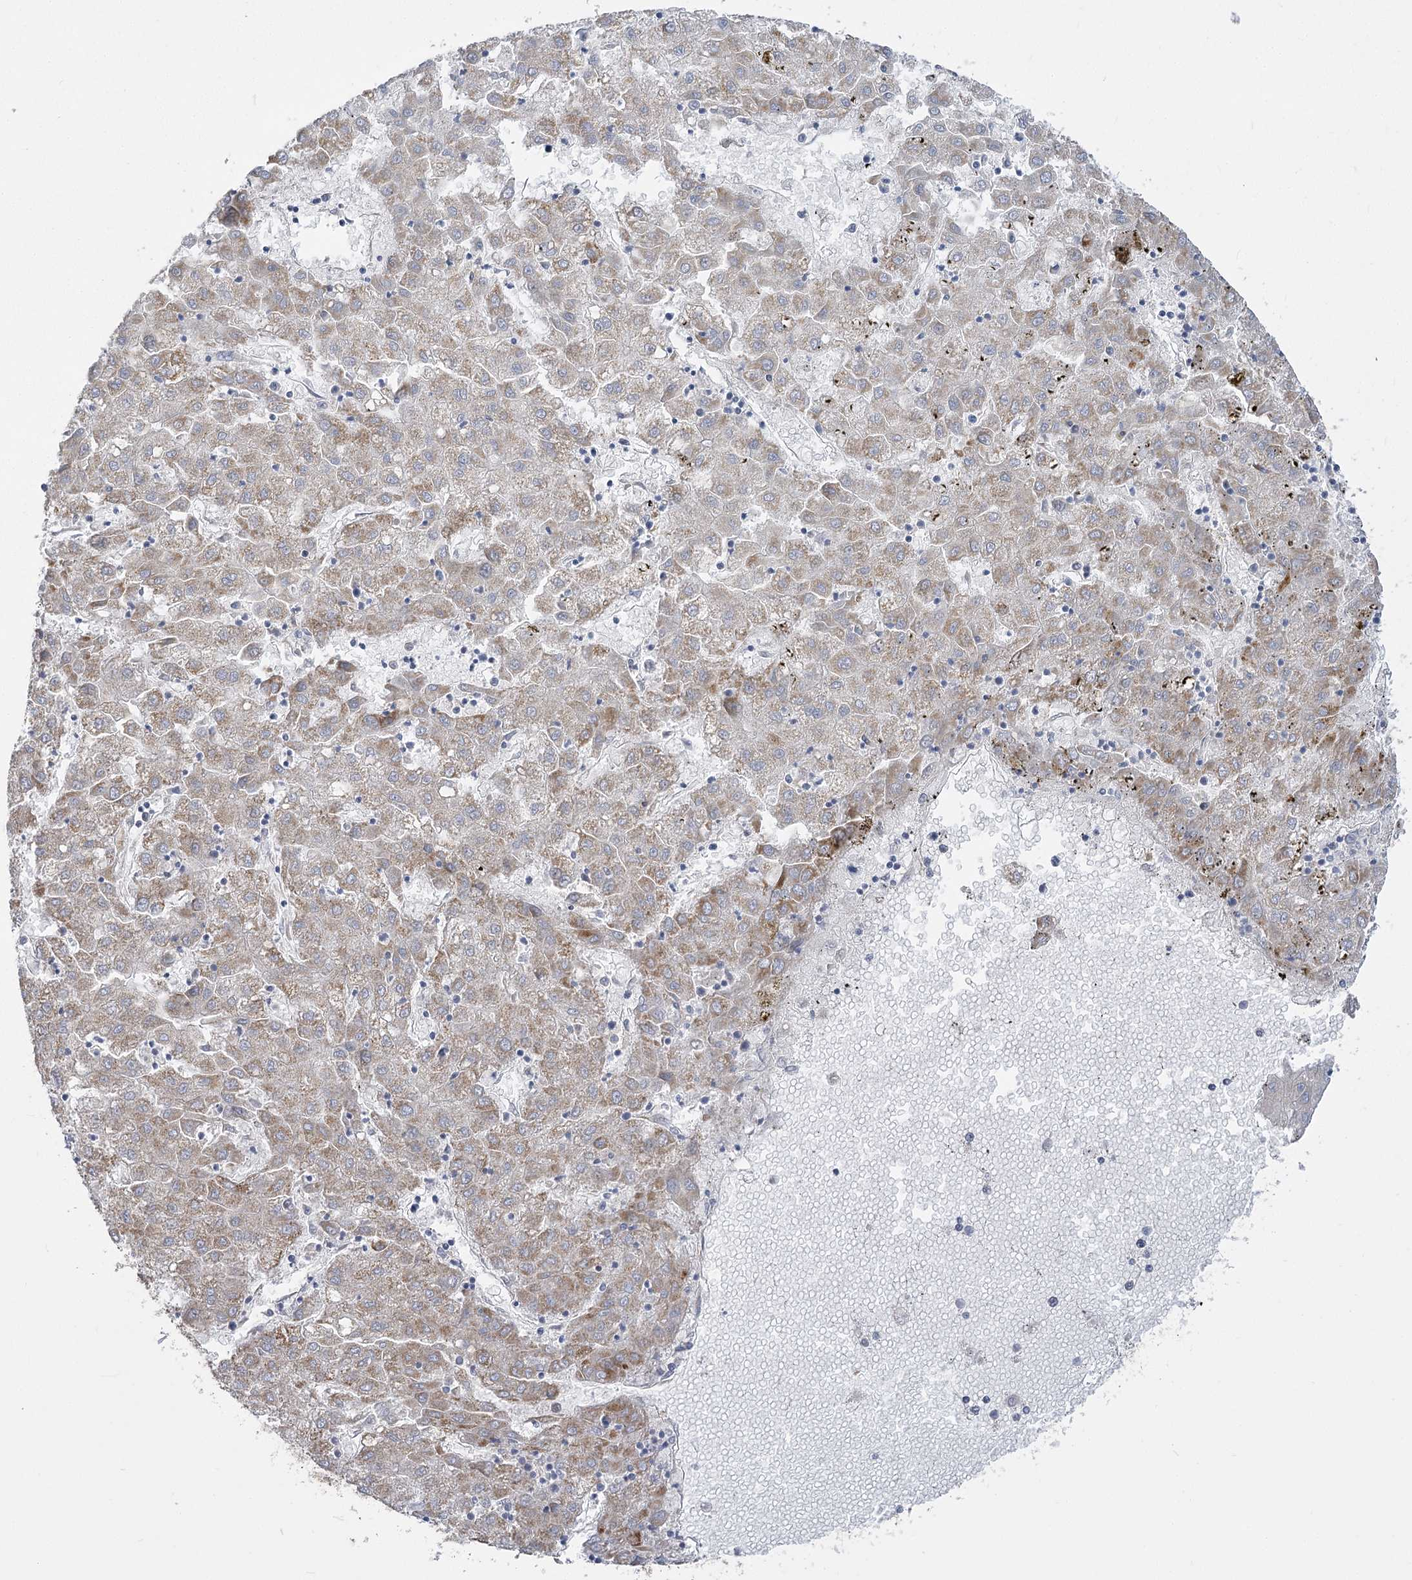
{"staining": {"intensity": "weak", "quantity": "25%-75%", "location": "cytoplasmic/membranous"}, "tissue": "liver cancer", "cell_type": "Tumor cells", "image_type": "cancer", "snomed": [{"axis": "morphology", "description": "Carcinoma, Hepatocellular, NOS"}, {"axis": "topography", "description": "Liver"}], "caption": "The micrograph exhibits a brown stain indicating the presence of a protein in the cytoplasmic/membranous of tumor cells in hepatocellular carcinoma (liver). Nuclei are stained in blue.", "gene": "RMDN2", "patient": {"sex": "male", "age": 72}}